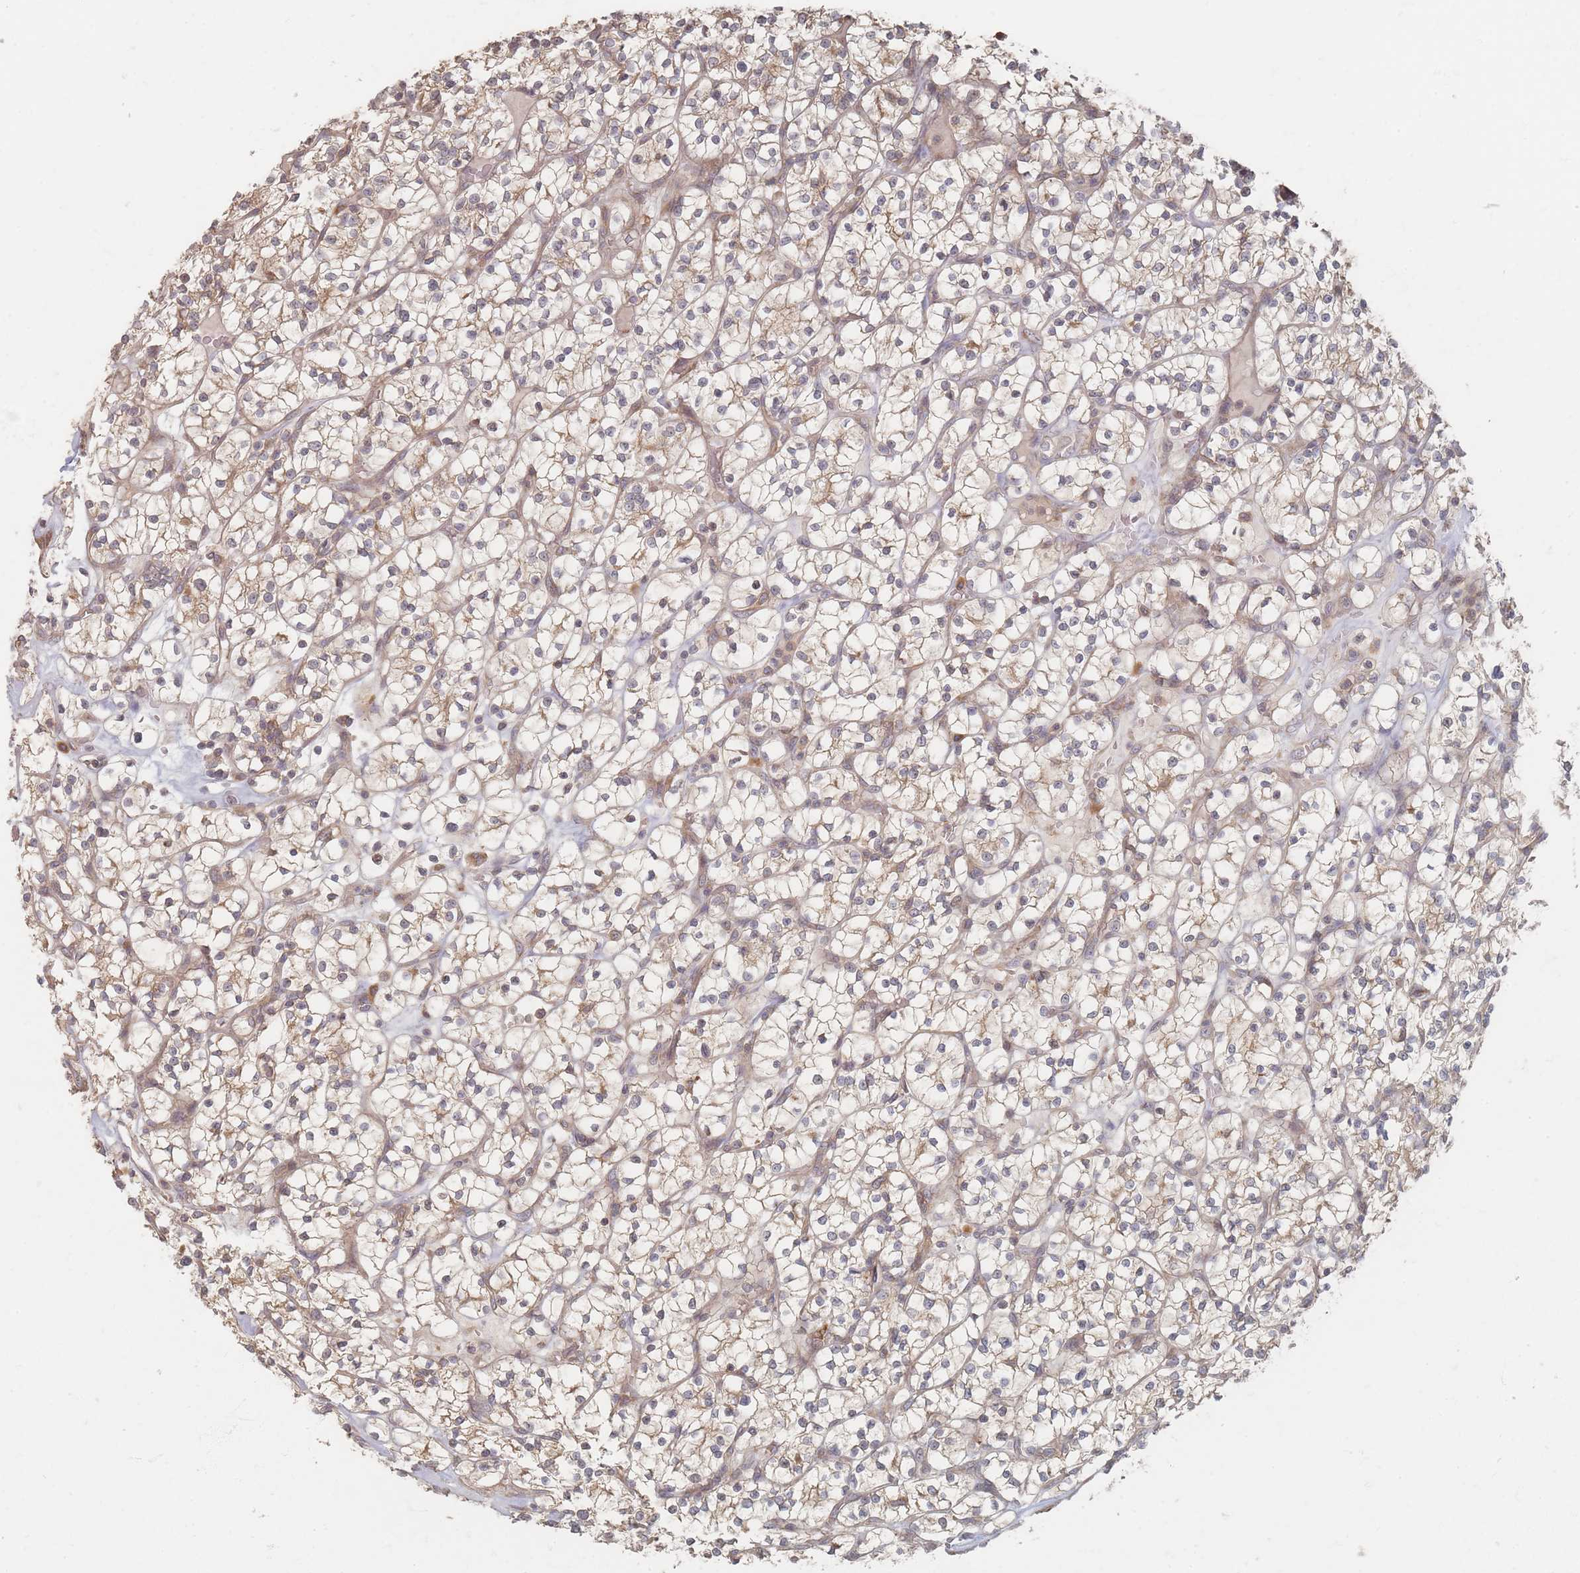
{"staining": {"intensity": "weak", "quantity": ">75%", "location": "cytoplasmic/membranous"}, "tissue": "renal cancer", "cell_type": "Tumor cells", "image_type": "cancer", "snomed": [{"axis": "morphology", "description": "Adenocarcinoma, NOS"}, {"axis": "topography", "description": "Kidney"}], "caption": "IHC of human renal adenocarcinoma shows low levels of weak cytoplasmic/membranous positivity in about >75% of tumor cells.", "gene": "GLE1", "patient": {"sex": "female", "age": 64}}